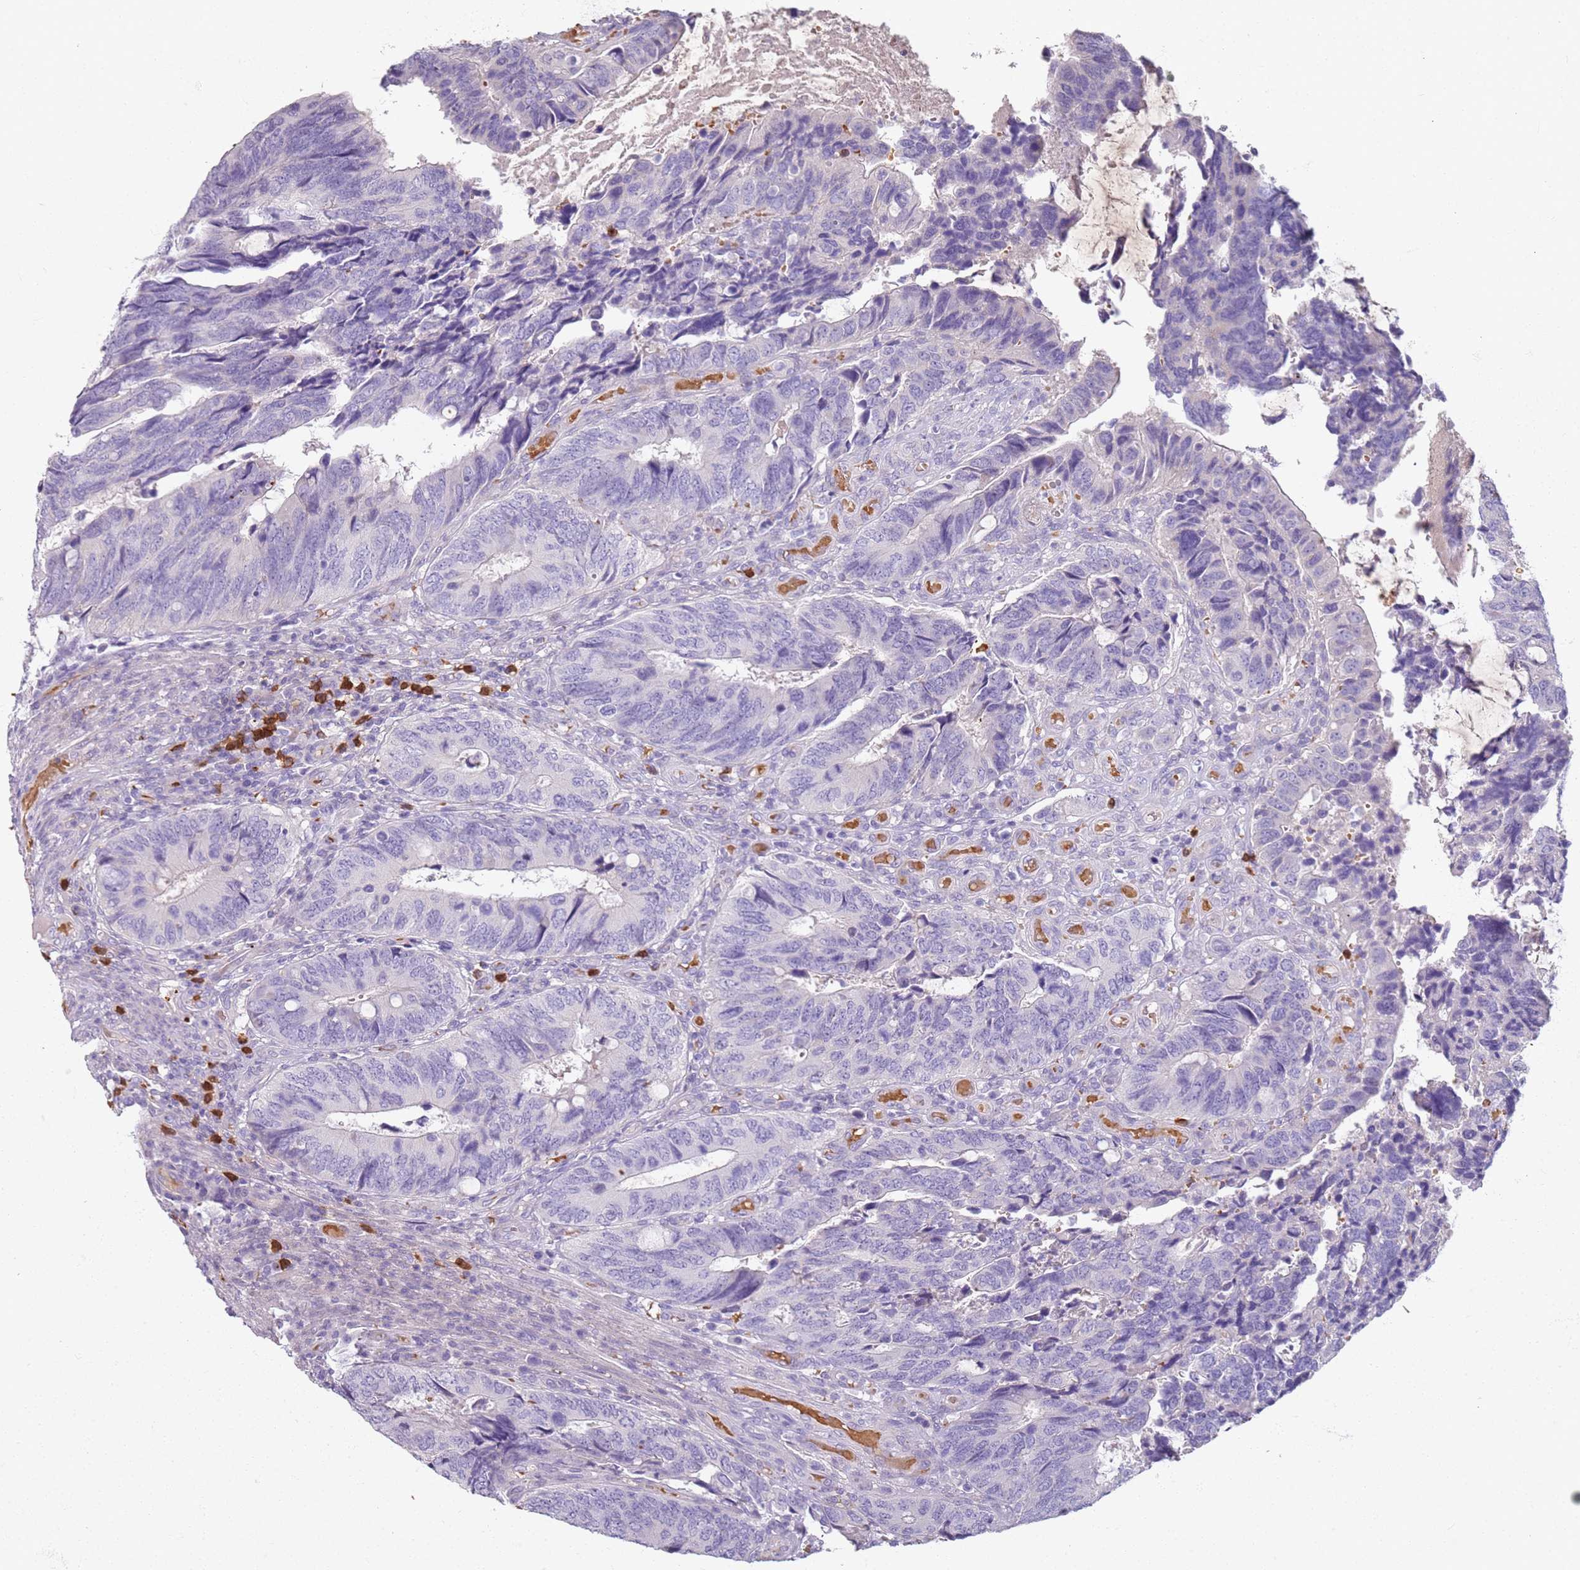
{"staining": {"intensity": "negative", "quantity": "none", "location": "none"}, "tissue": "colorectal cancer", "cell_type": "Tumor cells", "image_type": "cancer", "snomed": [{"axis": "morphology", "description": "Adenocarcinoma, NOS"}, {"axis": "topography", "description": "Colon"}], "caption": "This is an IHC image of human colorectal cancer. There is no expression in tumor cells.", "gene": "CD40LG", "patient": {"sex": "male", "age": 87}}